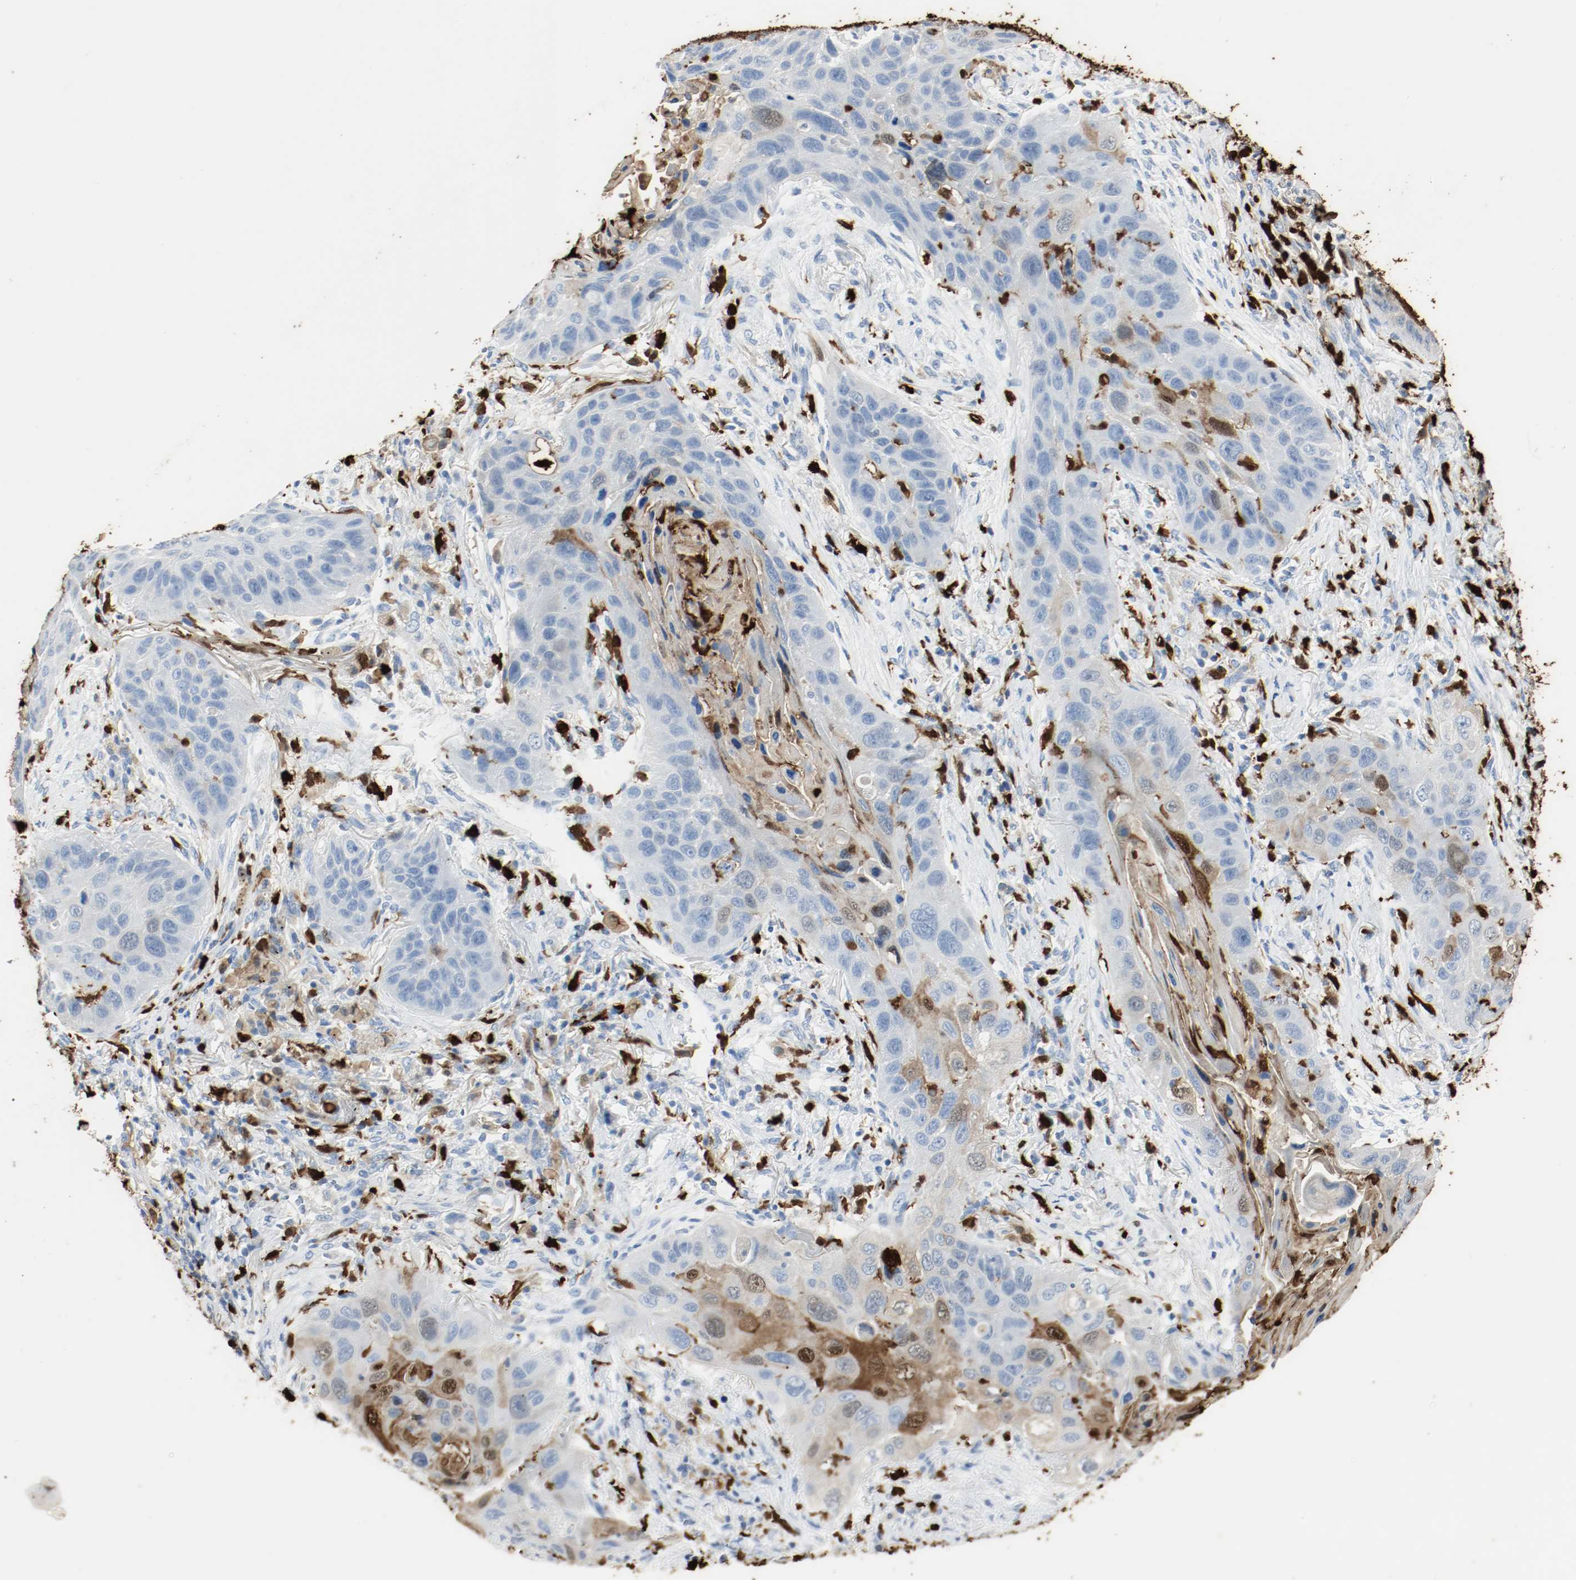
{"staining": {"intensity": "moderate", "quantity": "25%-75%", "location": "cytoplasmic/membranous"}, "tissue": "lung cancer", "cell_type": "Tumor cells", "image_type": "cancer", "snomed": [{"axis": "morphology", "description": "Squamous cell carcinoma, NOS"}, {"axis": "topography", "description": "Lung"}], "caption": "IHC staining of lung cancer (squamous cell carcinoma), which exhibits medium levels of moderate cytoplasmic/membranous positivity in approximately 25%-75% of tumor cells indicating moderate cytoplasmic/membranous protein positivity. The staining was performed using DAB (3,3'-diaminobenzidine) (brown) for protein detection and nuclei were counterstained in hematoxylin (blue).", "gene": "S100A9", "patient": {"sex": "female", "age": 67}}